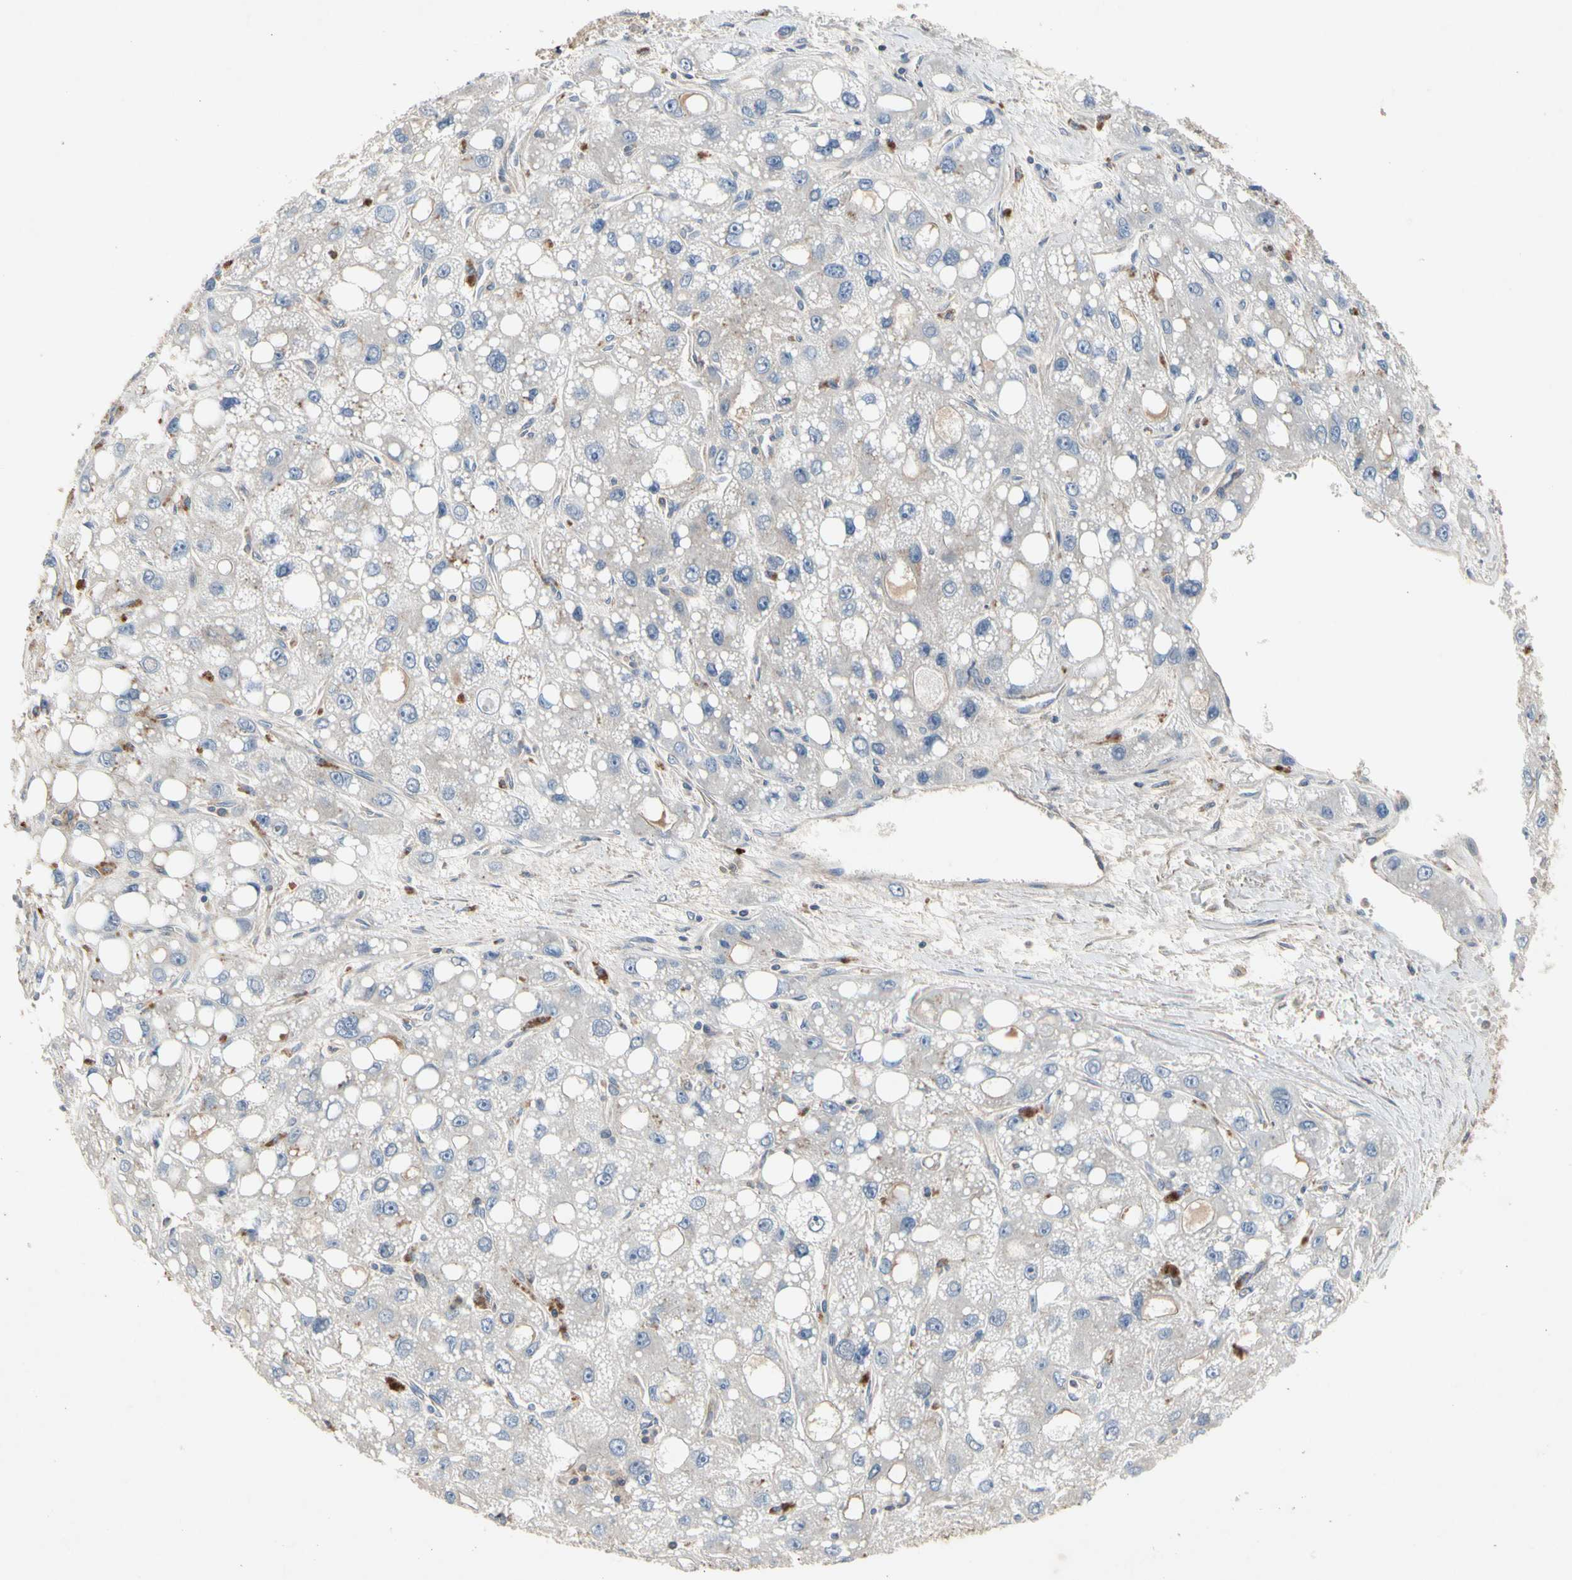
{"staining": {"intensity": "negative", "quantity": "none", "location": "none"}, "tissue": "liver cancer", "cell_type": "Tumor cells", "image_type": "cancer", "snomed": [{"axis": "morphology", "description": "Carcinoma, Hepatocellular, NOS"}, {"axis": "topography", "description": "Liver"}], "caption": "An image of liver cancer (hepatocellular carcinoma) stained for a protein demonstrates no brown staining in tumor cells.", "gene": "CRTAC1", "patient": {"sex": "male", "age": 55}}